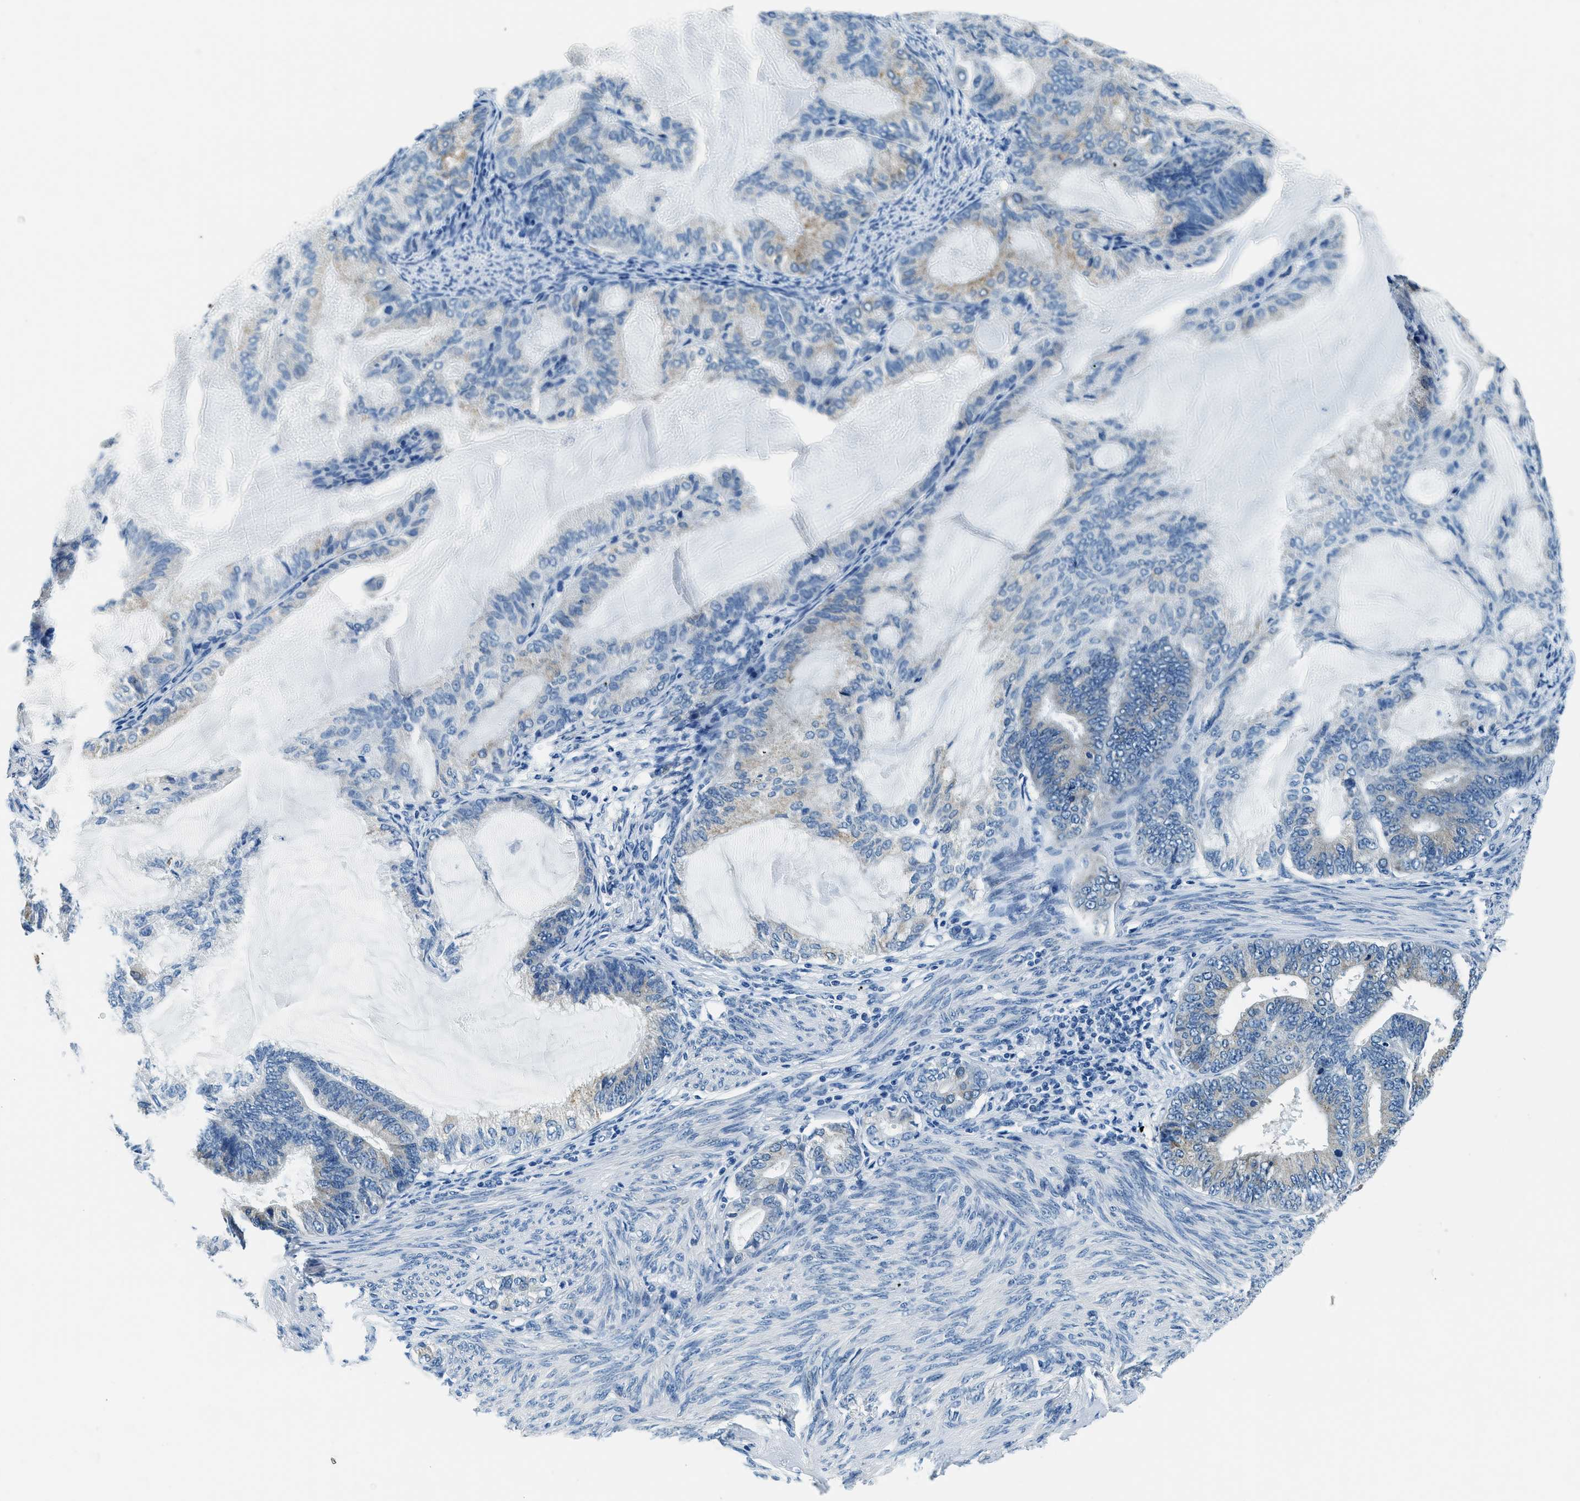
{"staining": {"intensity": "weak", "quantity": "25%-75%", "location": "cytoplasmic/membranous"}, "tissue": "endometrial cancer", "cell_type": "Tumor cells", "image_type": "cancer", "snomed": [{"axis": "morphology", "description": "Adenocarcinoma, NOS"}, {"axis": "topography", "description": "Endometrium"}], "caption": "A brown stain shows weak cytoplasmic/membranous expression of a protein in human endometrial adenocarcinoma tumor cells. The protein of interest is shown in brown color, while the nuclei are stained blue.", "gene": "UBAC2", "patient": {"sex": "female", "age": 86}}